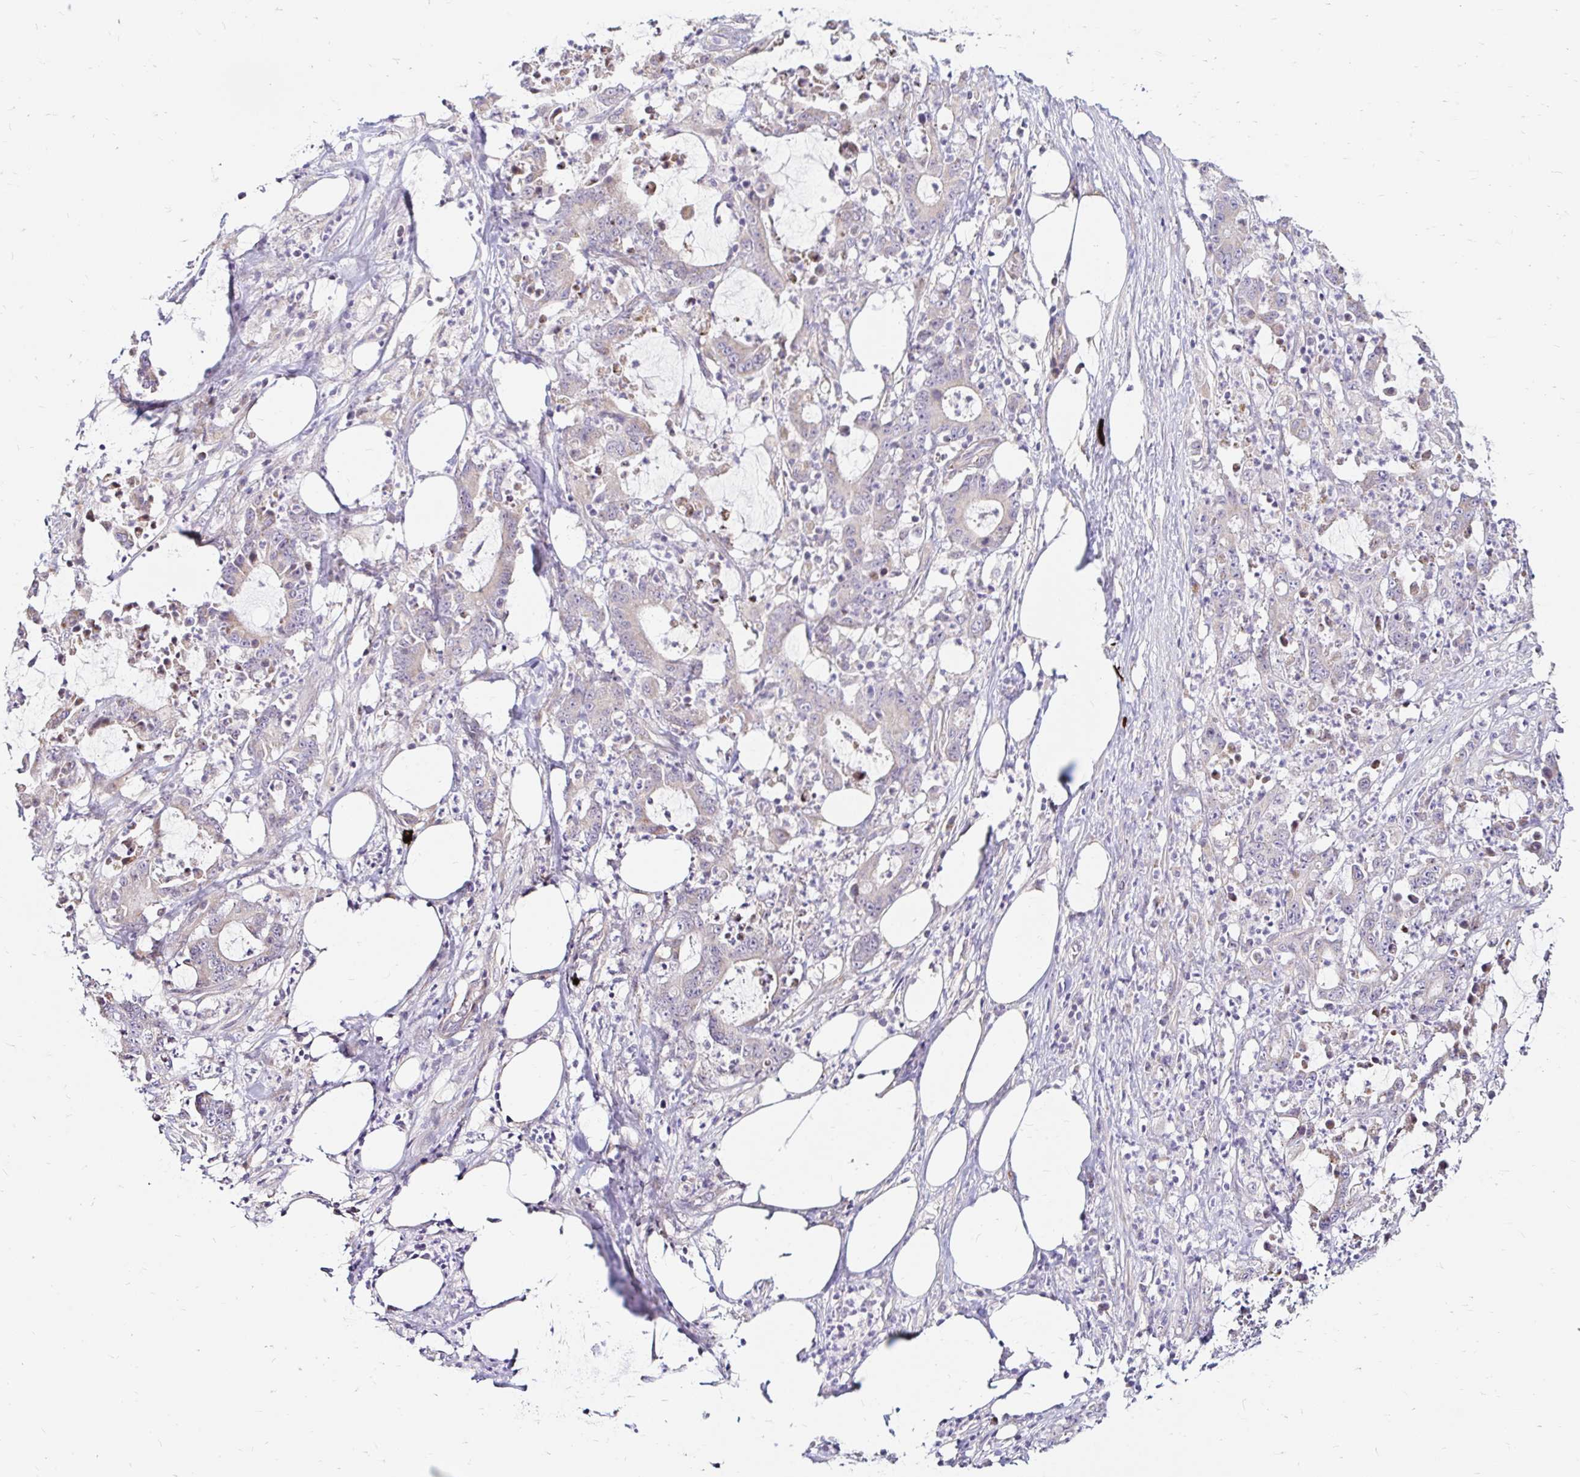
{"staining": {"intensity": "weak", "quantity": "<25%", "location": "cytoplasmic/membranous"}, "tissue": "stomach cancer", "cell_type": "Tumor cells", "image_type": "cancer", "snomed": [{"axis": "morphology", "description": "Adenocarcinoma, NOS"}, {"axis": "topography", "description": "Stomach, upper"}], "caption": "This is an immunohistochemistry (IHC) micrograph of adenocarcinoma (stomach). There is no expression in tumor cells.", "gene": "GUCY1A1", "patient": {"sex": "male", "age": 68}}